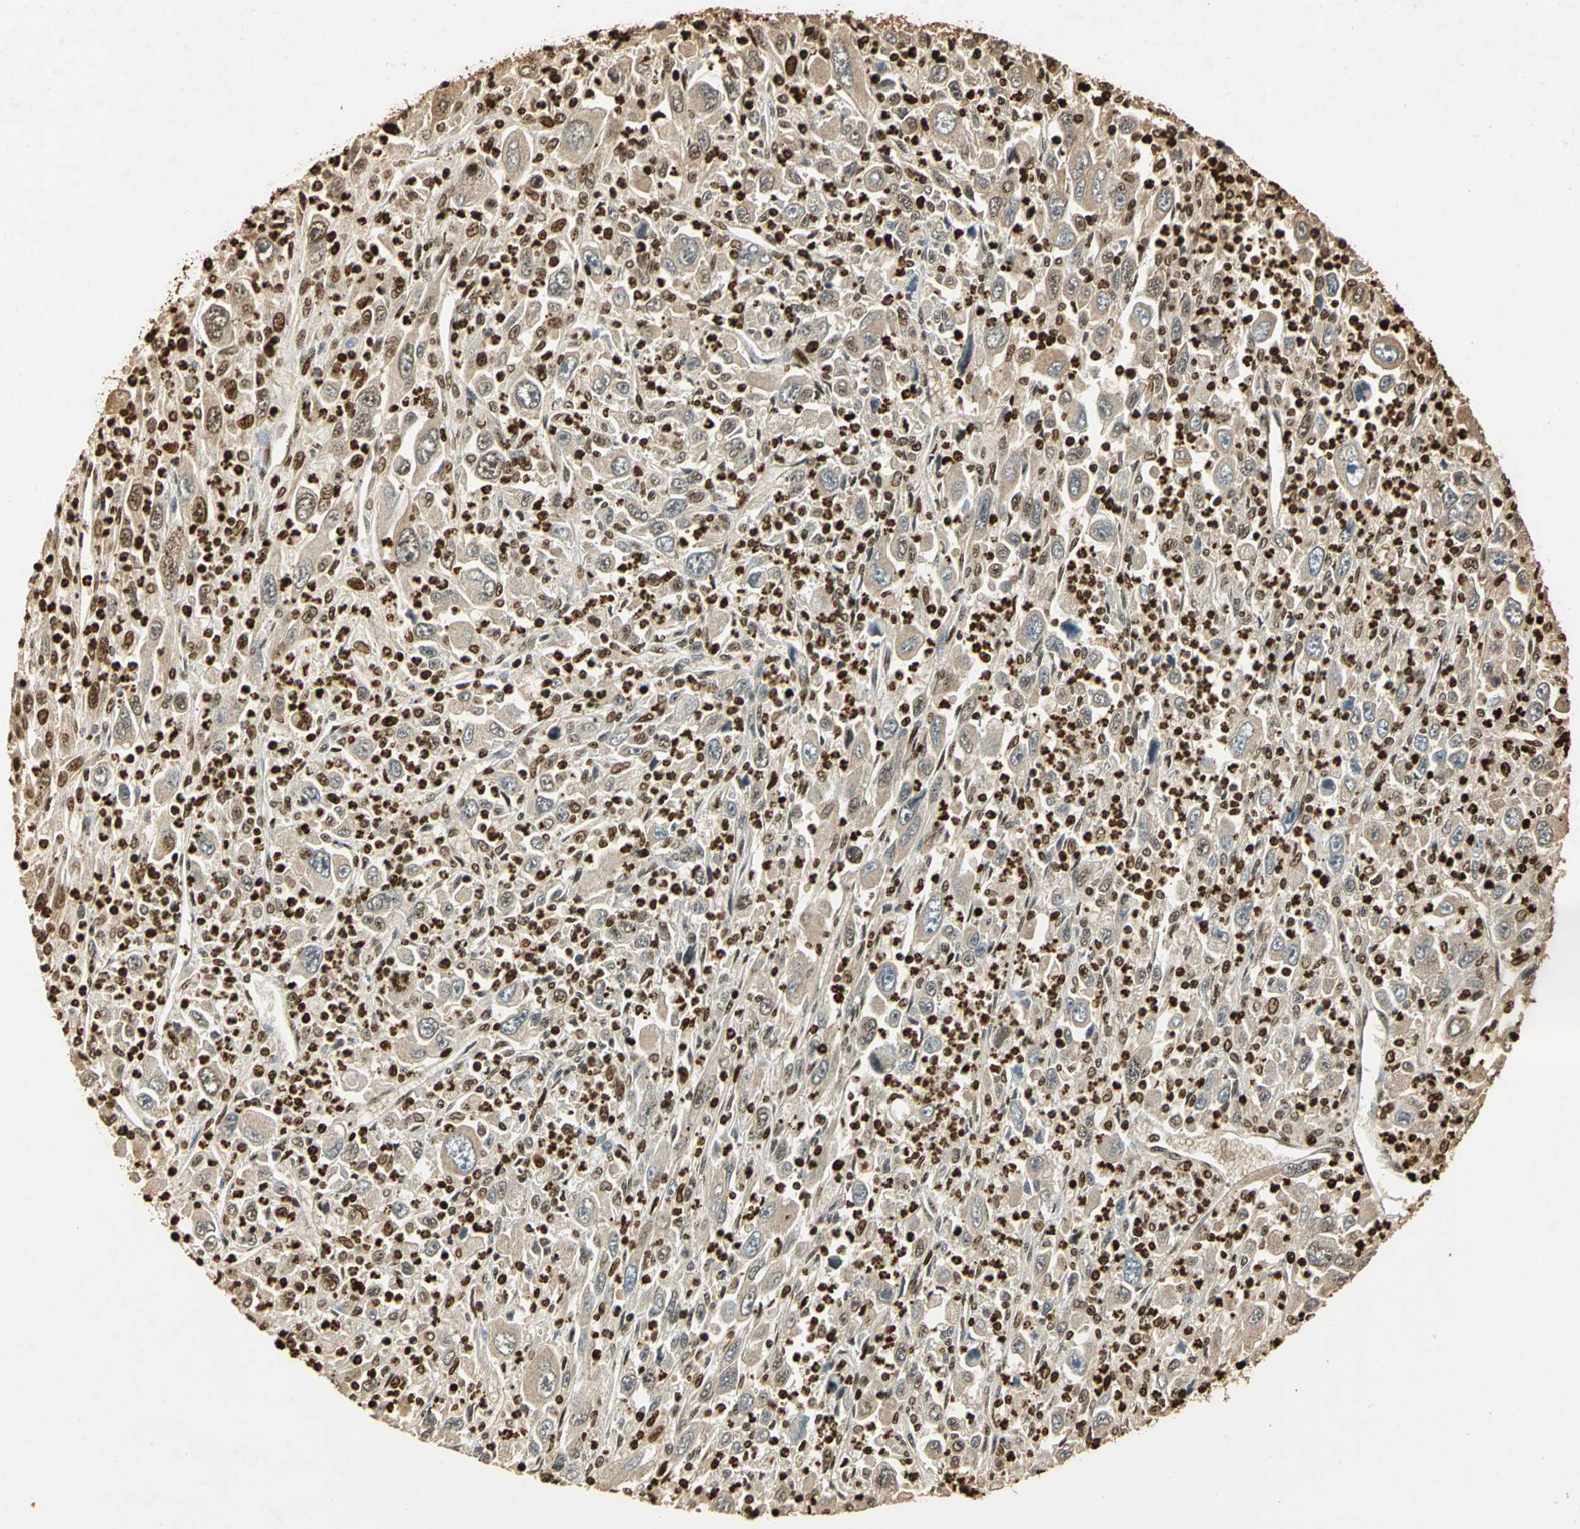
{"staining": {"intensity": "moderate", "quantity": ">75%", "location": "cytoplasmic/membranous"}, "tissue": "melanoma", "cell_type": "Tumor cells", "image_type": "cancer", "snomed": [{"axis": "morphology", "description": "Malignant melanoma, Metastatic site"}, {"axis": "topography", "description": "Skin"}], "caption": "DAB immunohistochemical staining of melanoma reveals moderate cytoplasmic/membranous protein positivity in about >75% of tumor cells.", "gene": "GAPDH", "patient": {"sex": "female", "age": 56}}